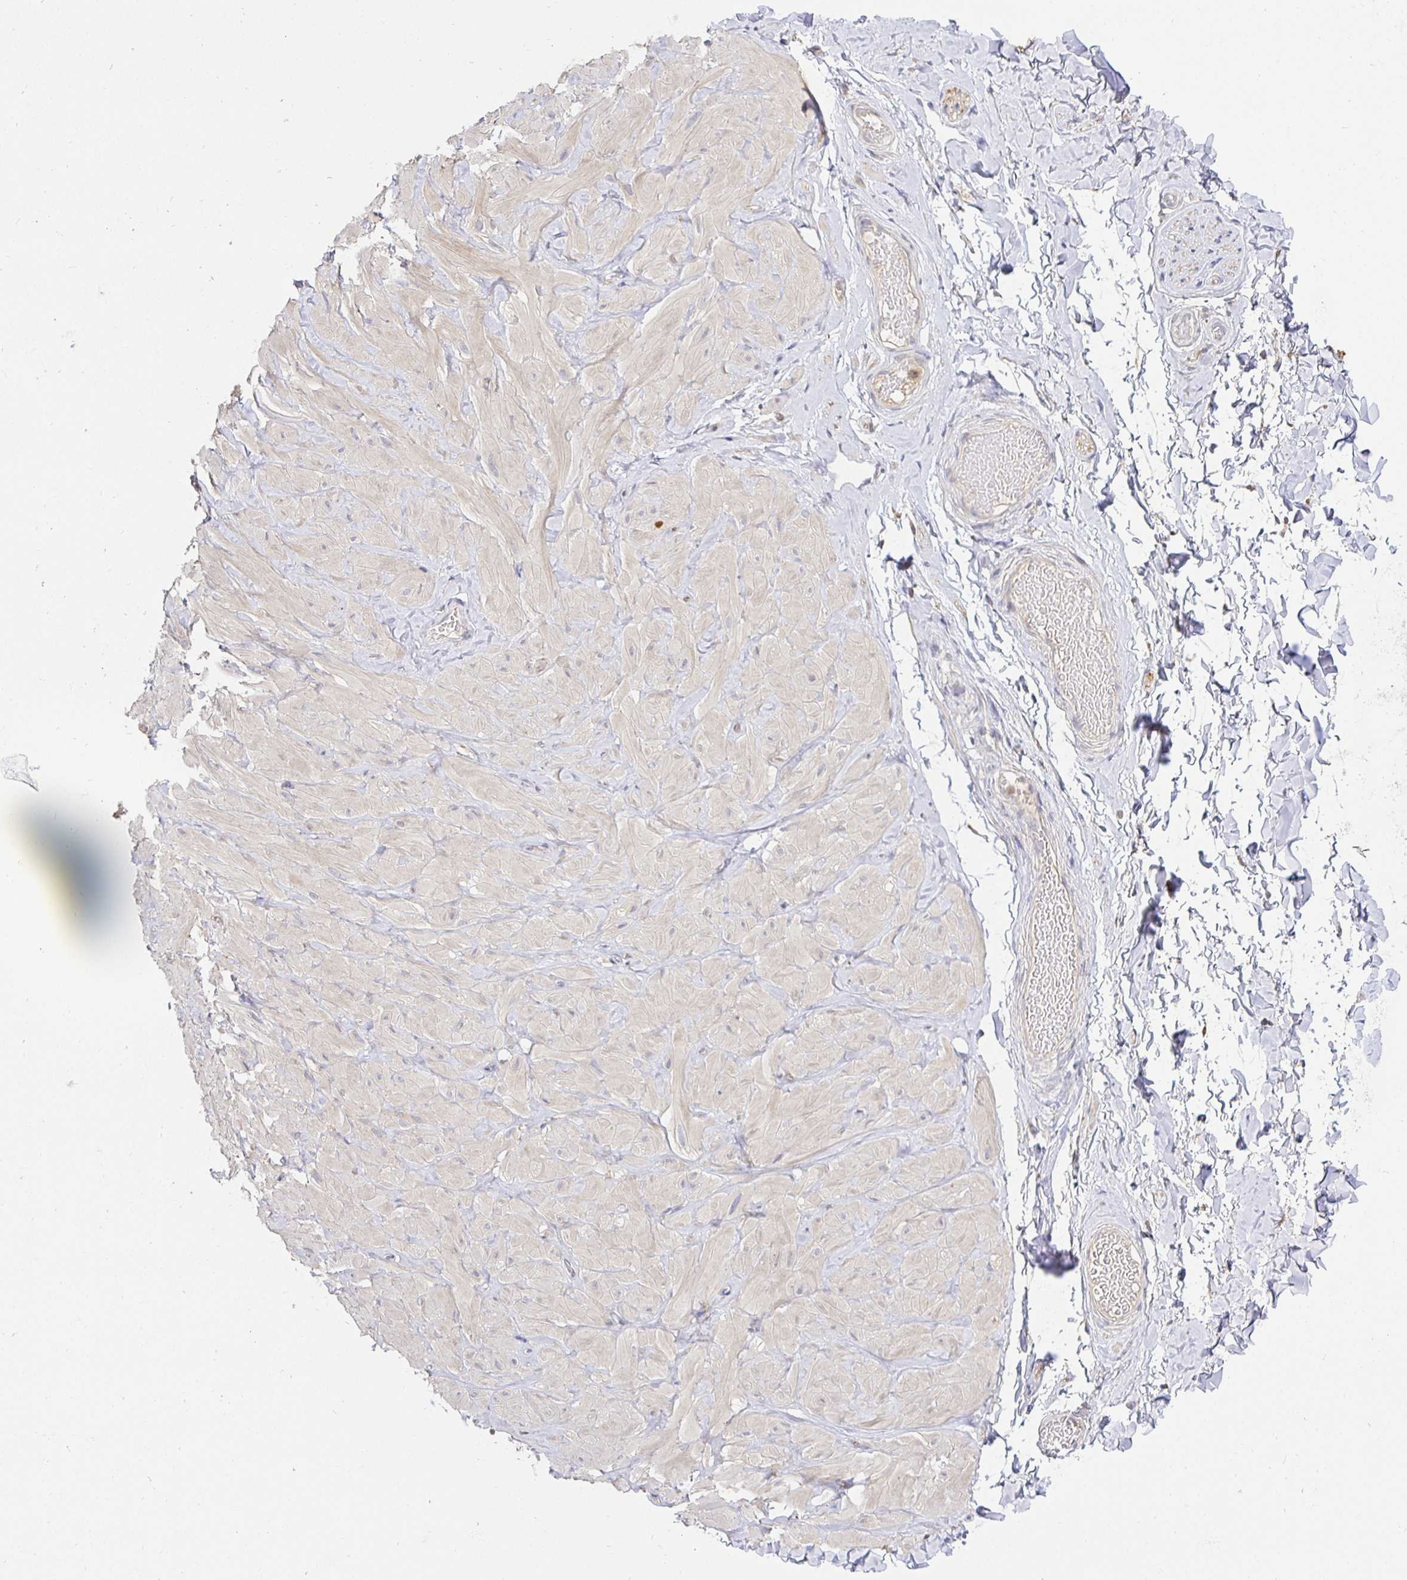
{"staining": {"intensity": "negative", "quantity": "none", "location": "none"}, "tissue": "soft tissue", "cell_type": "Fibroblasts", "image_type": "normal", "snomed": [{"axis": "morphology", "description": "Normal tissue, NOS"}, {"axis": "topography", "description": "Soft tissue"}, {"axis": "topography", "description": "Adipose tissue"}, {"axis": "topography", "description": "Vascular tissue"}, {"axis": "topography", "description": "Peripheral nerve tissue"}], "caption": "An immunohistochemistry micrograph of unremarkable soft tissue is shown. There is no staining in fibroblasts of soft tissue. (DAB IHC with hematoxylin counter stain).", "gene": "ATP6V1F", "patient": {"sex": "male", "age": 29}}